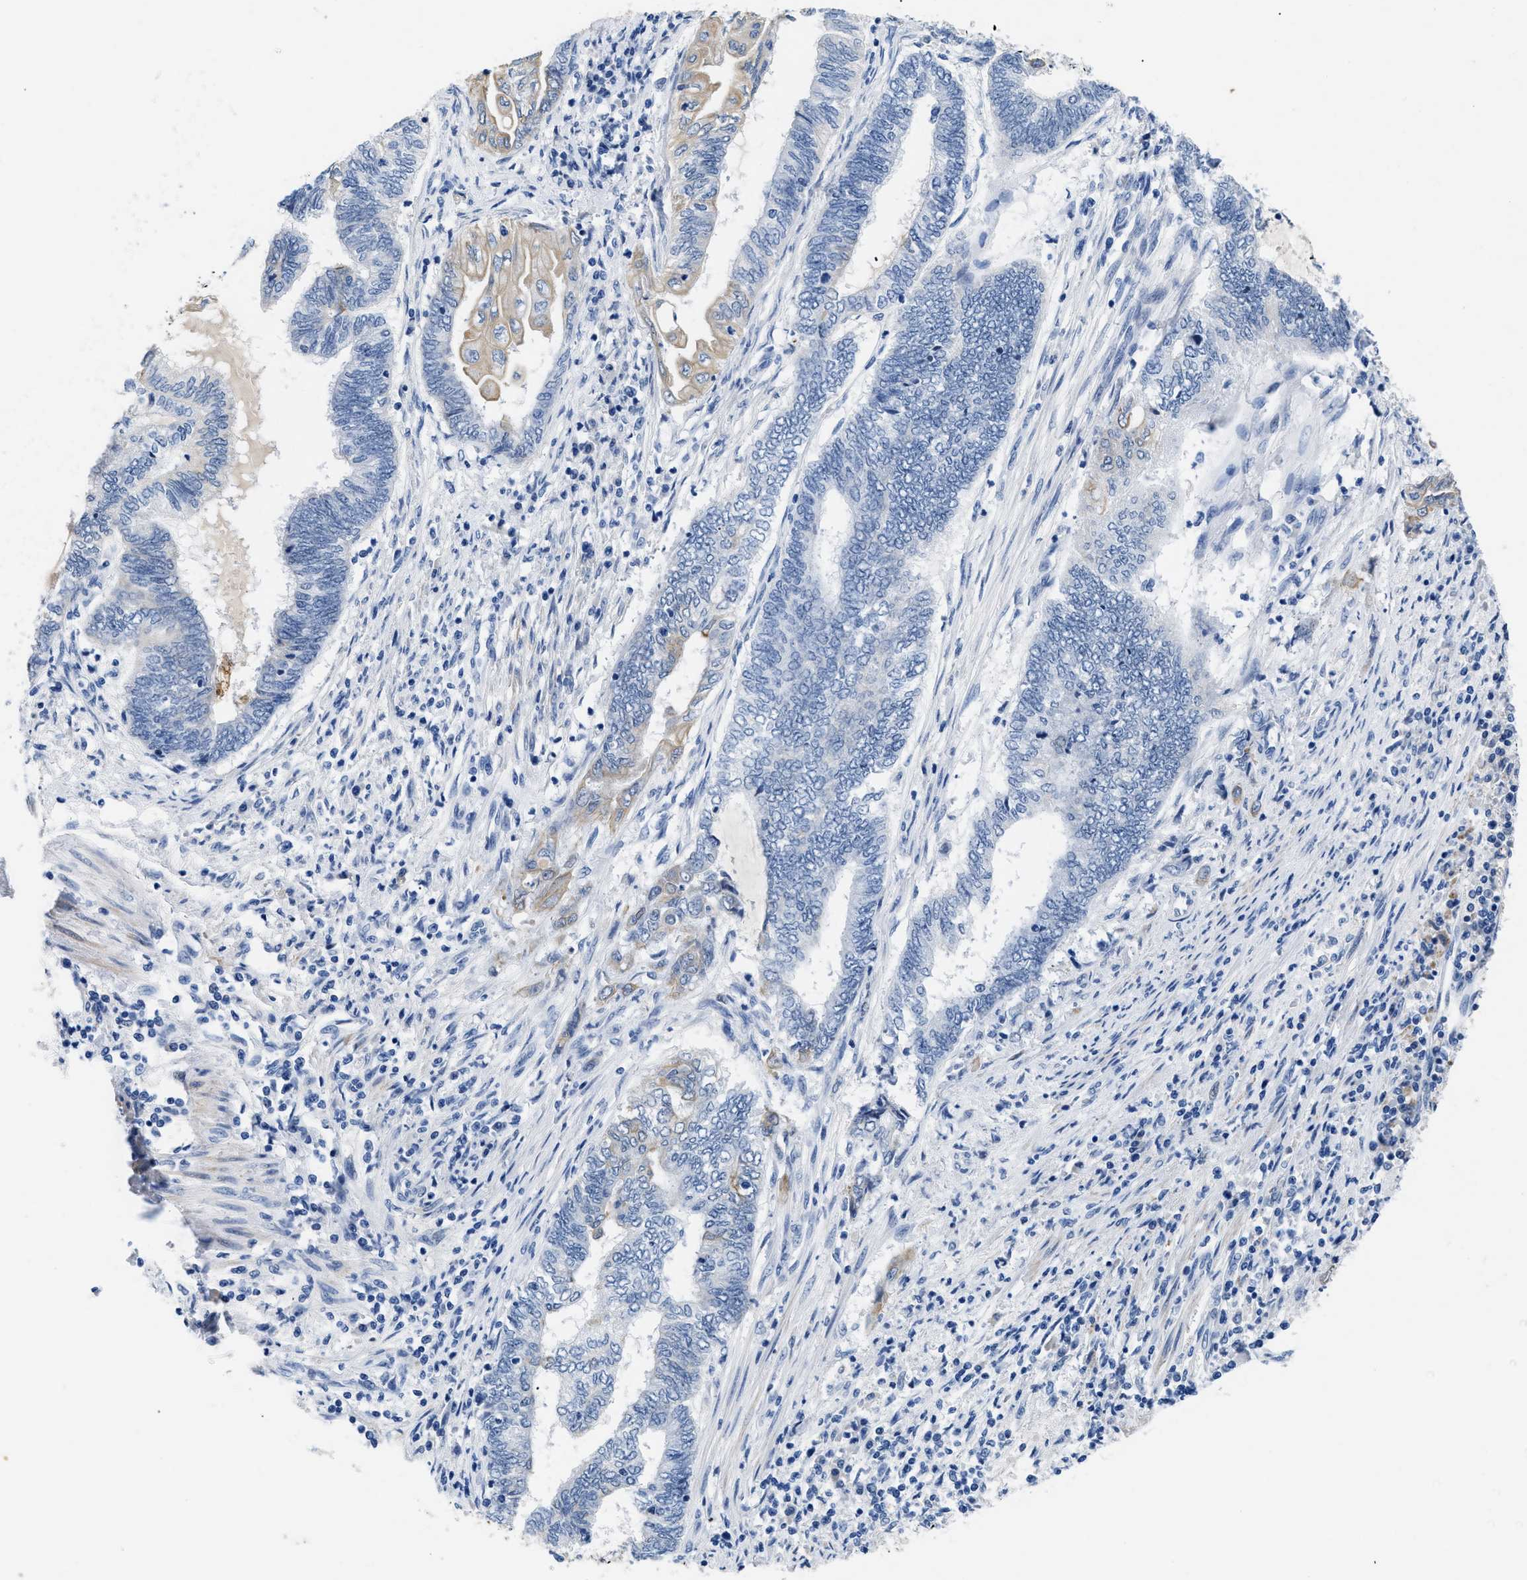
{"staining": {"intensity": "weak", "quantity": "<25%", "location": "cytoplasmic/membranous"}, "tissue": "endometrial cancer", "cell_type": "Tumor cells", "image_type": "cancer", "snomed": [{"axis": "morphology", "description": "Adenocarcinoma, NOS"}, {"axis": "topography", "description": "Uterus"}, {"axis": "topography", "description": "Endometrium"}], "caption": "The immunohistochemistry (IHC) histopathology image has no significant positivity in tumor cells of endometrial adenocarcinoma tissue.", "gene": "TMEM68", "patient": {"sex": "female", "age": 70}}